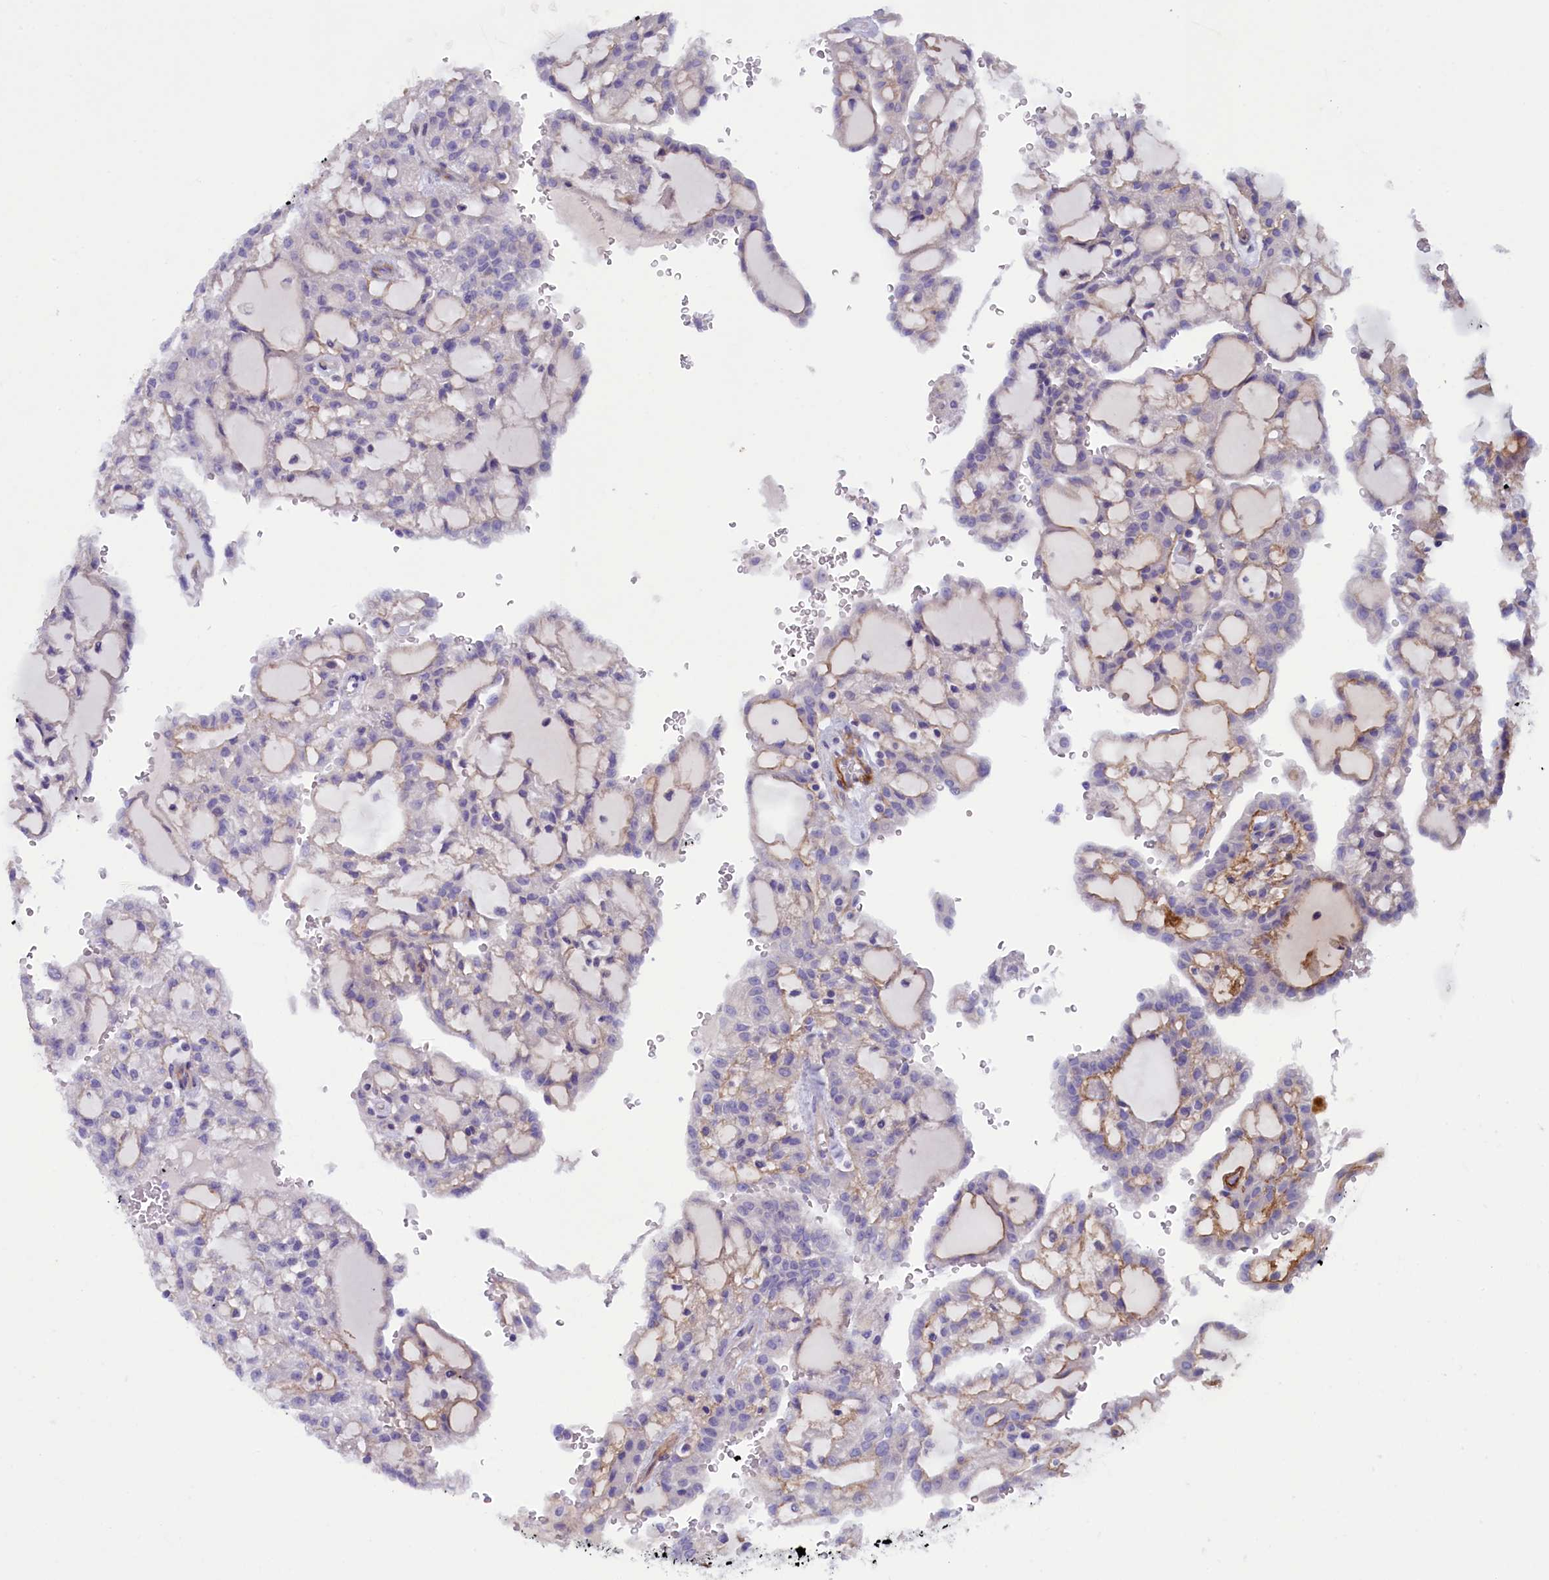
{"staining": {"intensity": "negative", "quantity": "none", "location": "none"}, "tissue": "renal cancer", "cell_type": "Tumor cells", "image_type": "cancer", "snomed": [{"axis": "morphology", "description": "Adenocarcinoma, NOS"}, {"axis": "topography", "description": "Kidney"}], "caption": "Immunohistochemistry (IHC) image of neoplastic tissue: adenocarcinoma (renal) stained with DAB (3,3'-diaminobenzidine) reveals no significant protein positivity in tumor cells.", "gene": "LOXL1", "patient": {"sex": "male", "age": 63}}